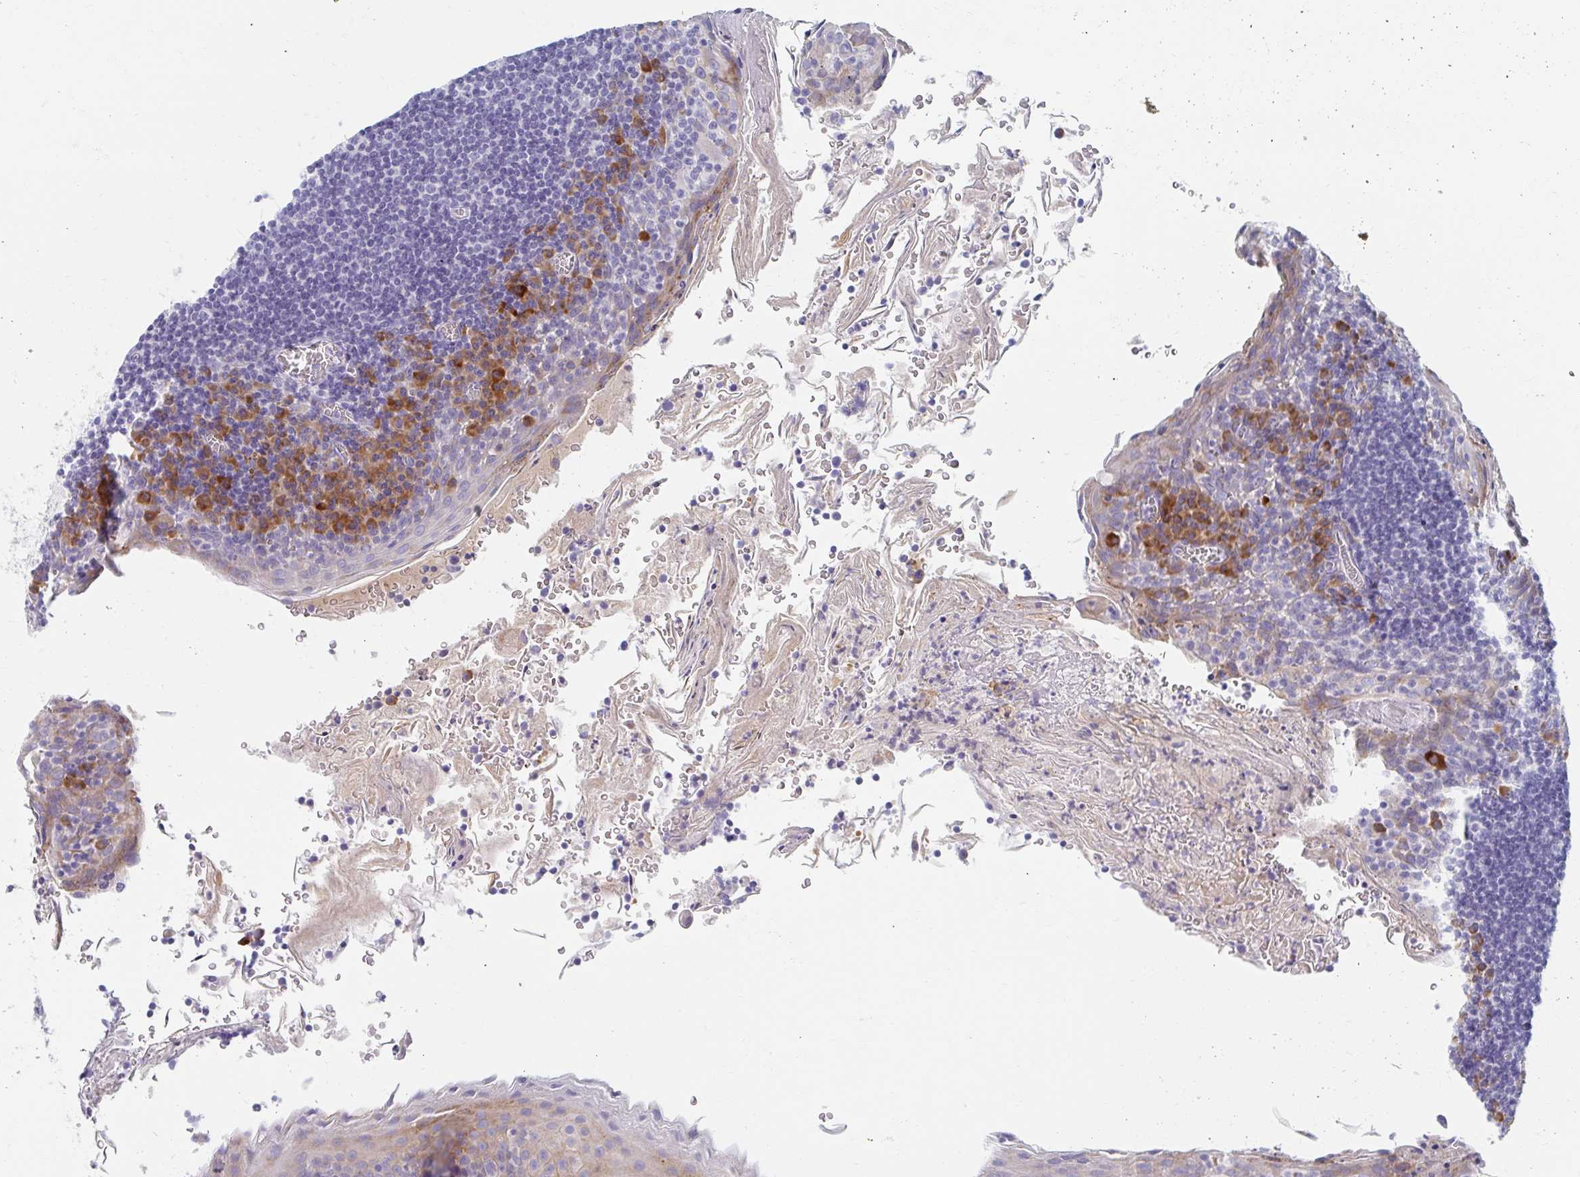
{"staining": {"intensity": "weak", "quantity": "<25%", "location": "cytoplasmic/membranous"}, "tissue": "tonsil", "cell_type": "Germinal center cells", "image_type": "normal", "snomed": [{"axis": "morphology", "description": "Normal tissue, NOS"}, {"axis": "topography", "description": "Tonsil"}], "caption": "Human tonsil stained for a protein using immunohistochemistry reveals no staining in germinal center cells.", "gene": "MYLK2", "patient": {"sex": "male", "age": 27}}